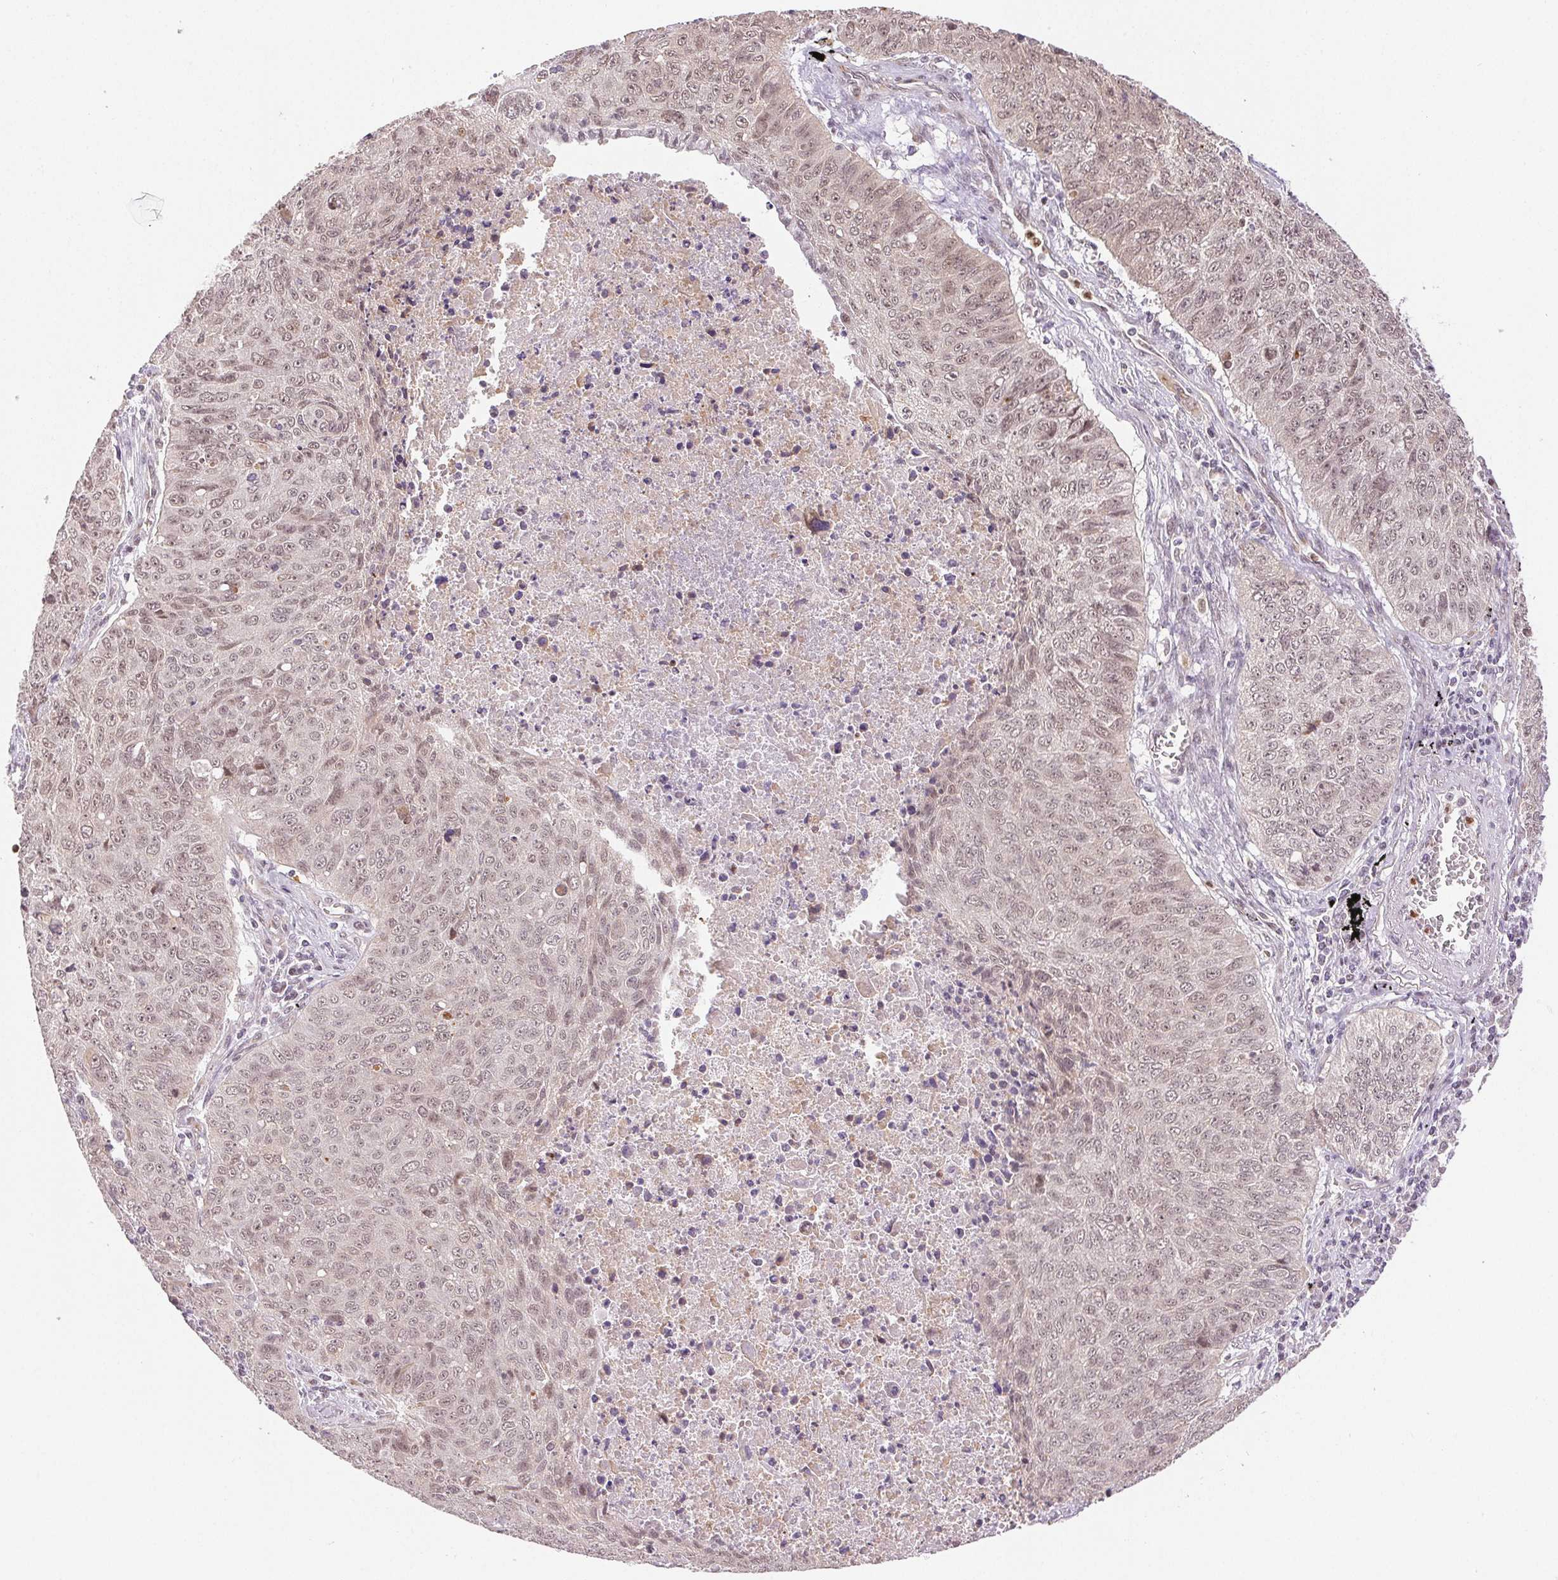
{"staining": {"intensity": "weak", "quantity": "25%-75%", "location": "nuclear"}, "tissue": "lung cancer", "cell_type": "Tumor cells", "image_type": "cancer", "snomed": [{"axis": "morphology", "description": "Normal morphology"}, {"axis": "morphology", "description": "Aneuploidy"}, {"axis": "morphology", "description": "Squamous cell carcinoma, NOS"}, {"axis": "topography", "description": "Lymph node"}, {"axis": "topography", "description": "Lung"}], "caption": "High-magnification brightfield microscopy of aneuploidy (lung) stained with DAB (3,3'-diaminobenzidine) (brown) and counterstained with hematoxylin (blue). tumor cells exhibit weak nuclear expression is seen in approximately25%-75% of cells.", "gene": "GRHL3", "patient": {"sex": "female", "age": 76}}